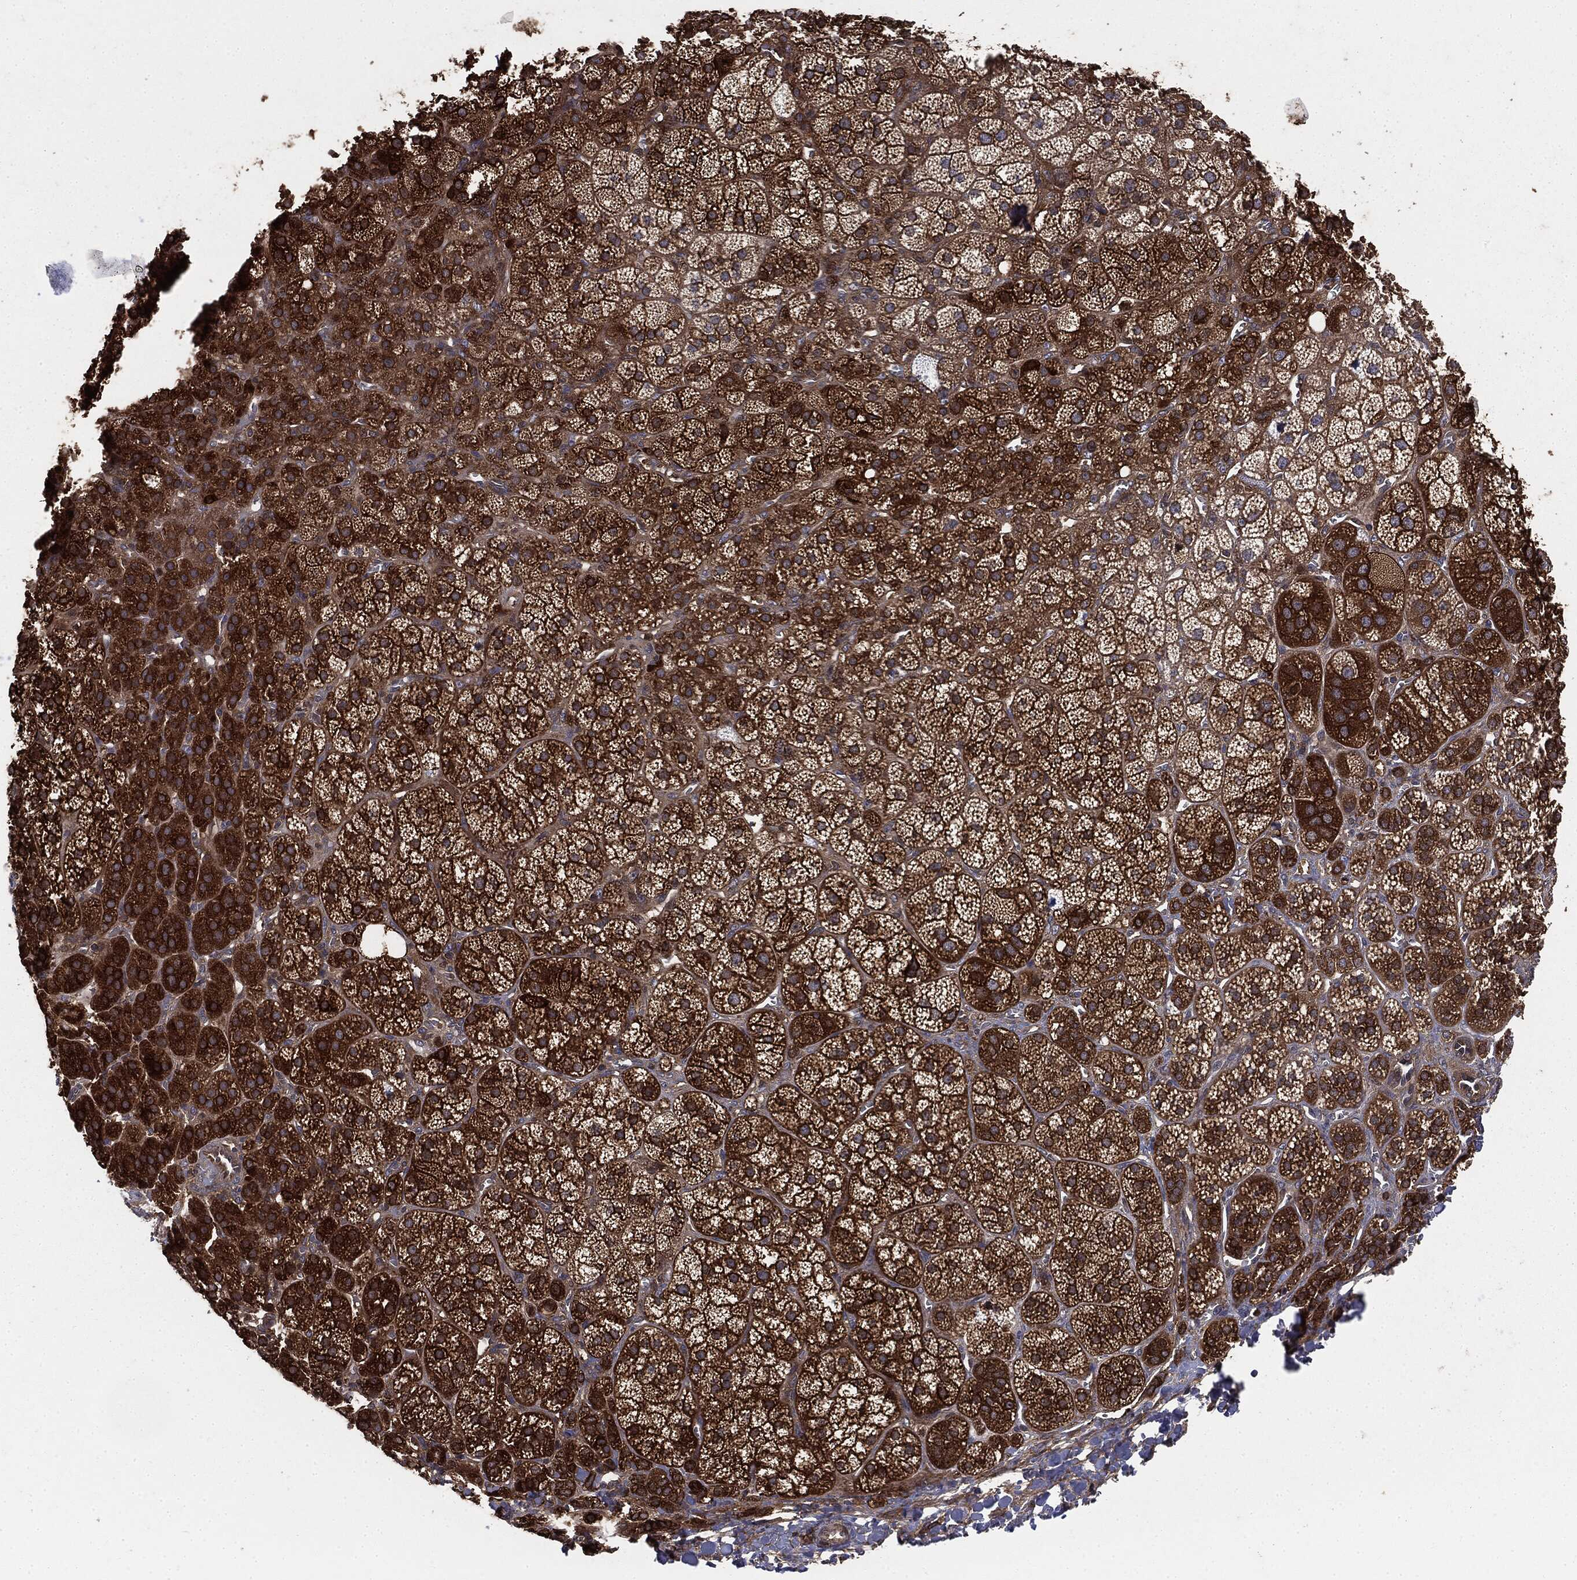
{"staining": {"intensity": "strong", "quantity": "25%-75%", "location": "cytoplasmic/membranous"}, "tissue": "adrenal gland", "cell_type": "Glandular cells", "image_type": "normal", "snomed": [{"axis": "morphology", "description": "Normal tissue, NOS"}, {"axis": "topography", "description": "Adrenal gland"}], "caption": "Approximately 25%-75% of glandular cells in benign human adrenal gland show strong cytoplasmic/membranous protein staining as visualized by brown immunohistochemical staining.", "gene": "GNB5", "patient": {"sex": "female", "age": 60}}